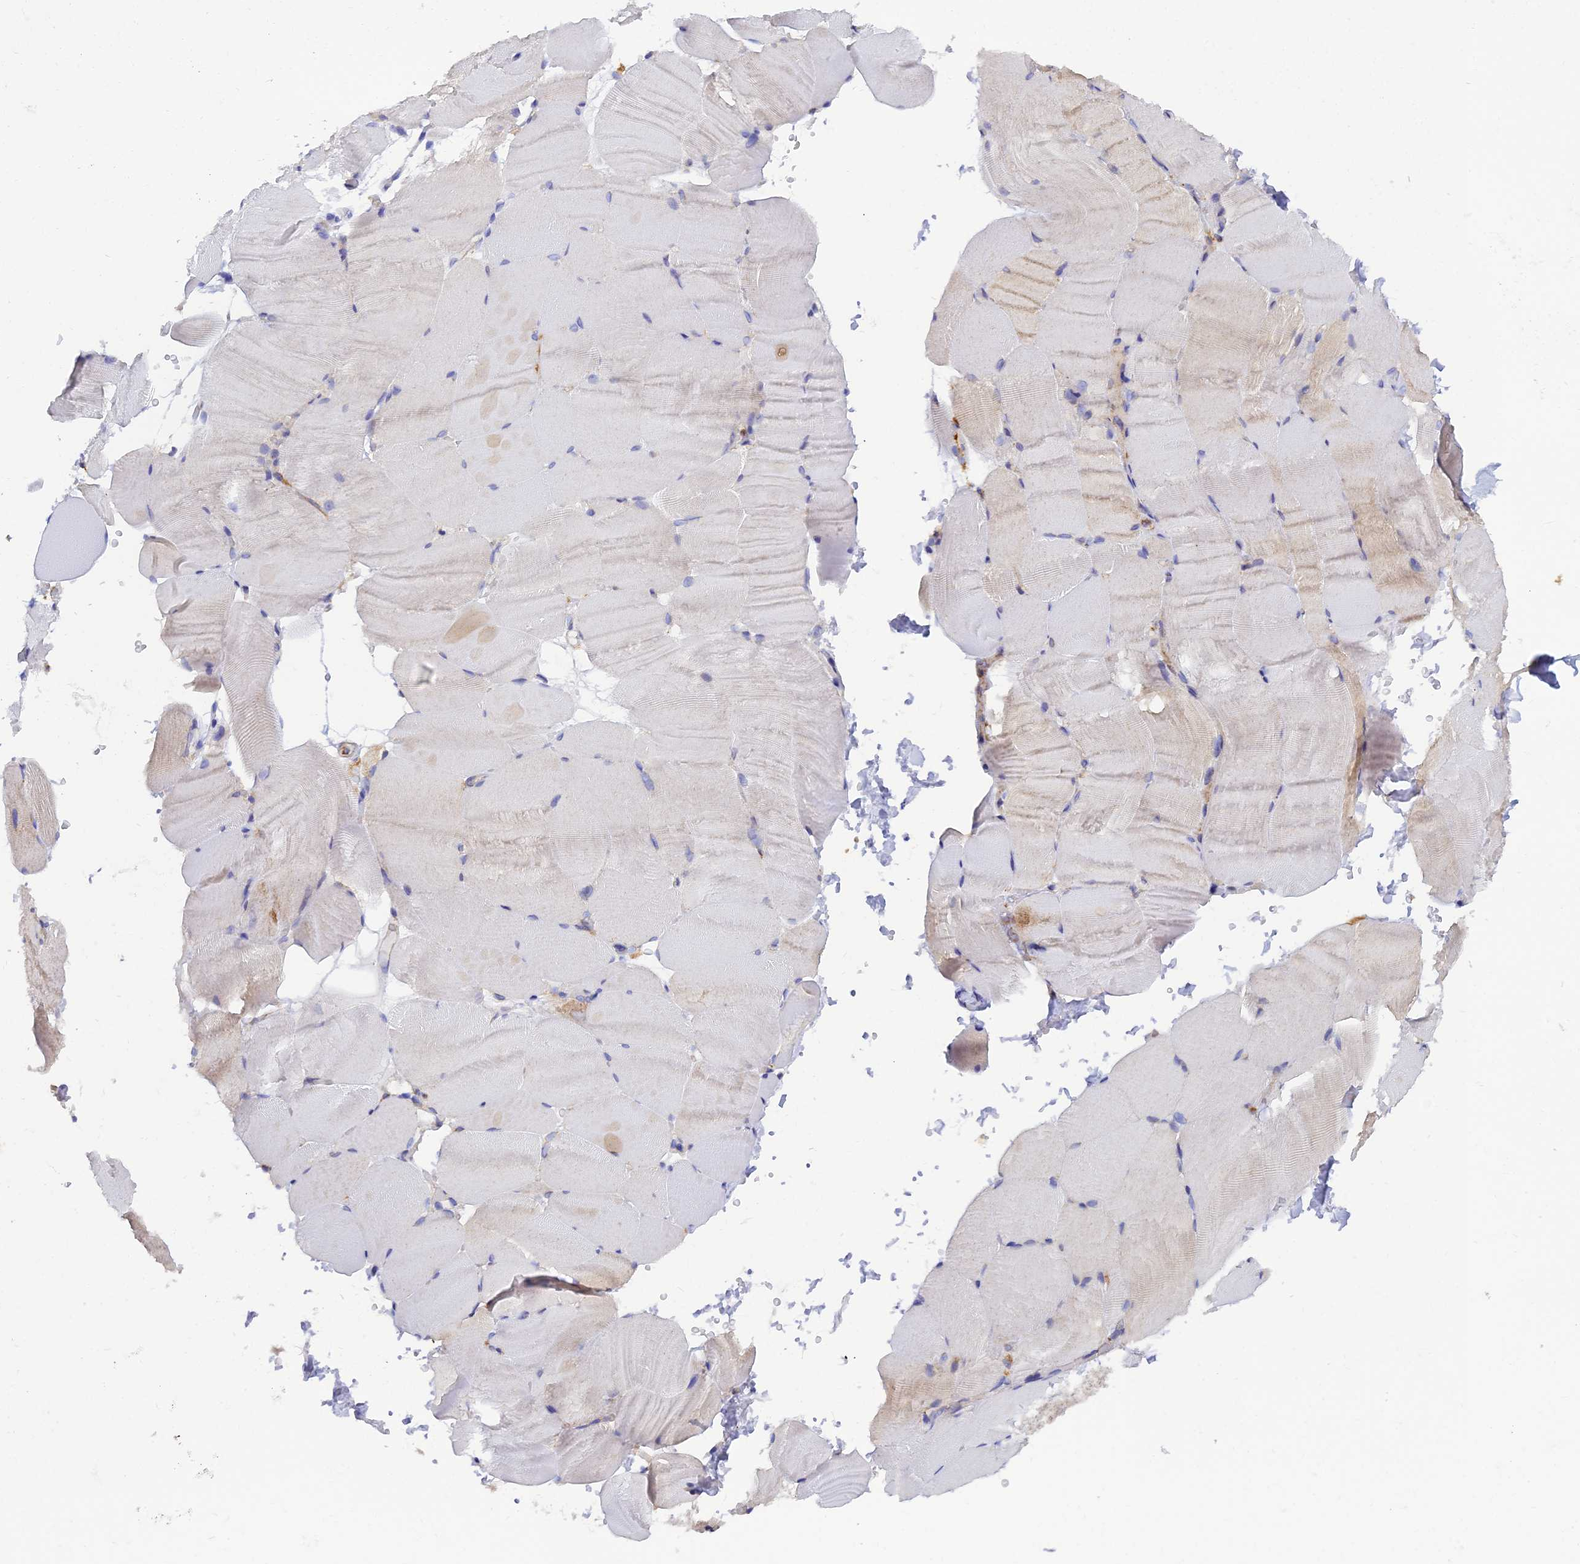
{"staining": {"intensity": "negative", "quantity": "none", "location": "none"}, "tissue": "skeletal muscle", "cell_type": "Myocytes", "image_type": "normal", "snomed": [{"axis": "morphology", "description": "Normal tissue, NOS"}, {"axis": "topography", "description": "Skeletal muscle"}, {"axis": "topography", "description": "Parathyroid gland"}], "caption": "IHC photomicrograph of benign human skeletal muscle stained for a protein (brown), which reveals no expression in myocytes.", "gene": "ARL8A", "patient": {"sex": "female", "age": 37}}